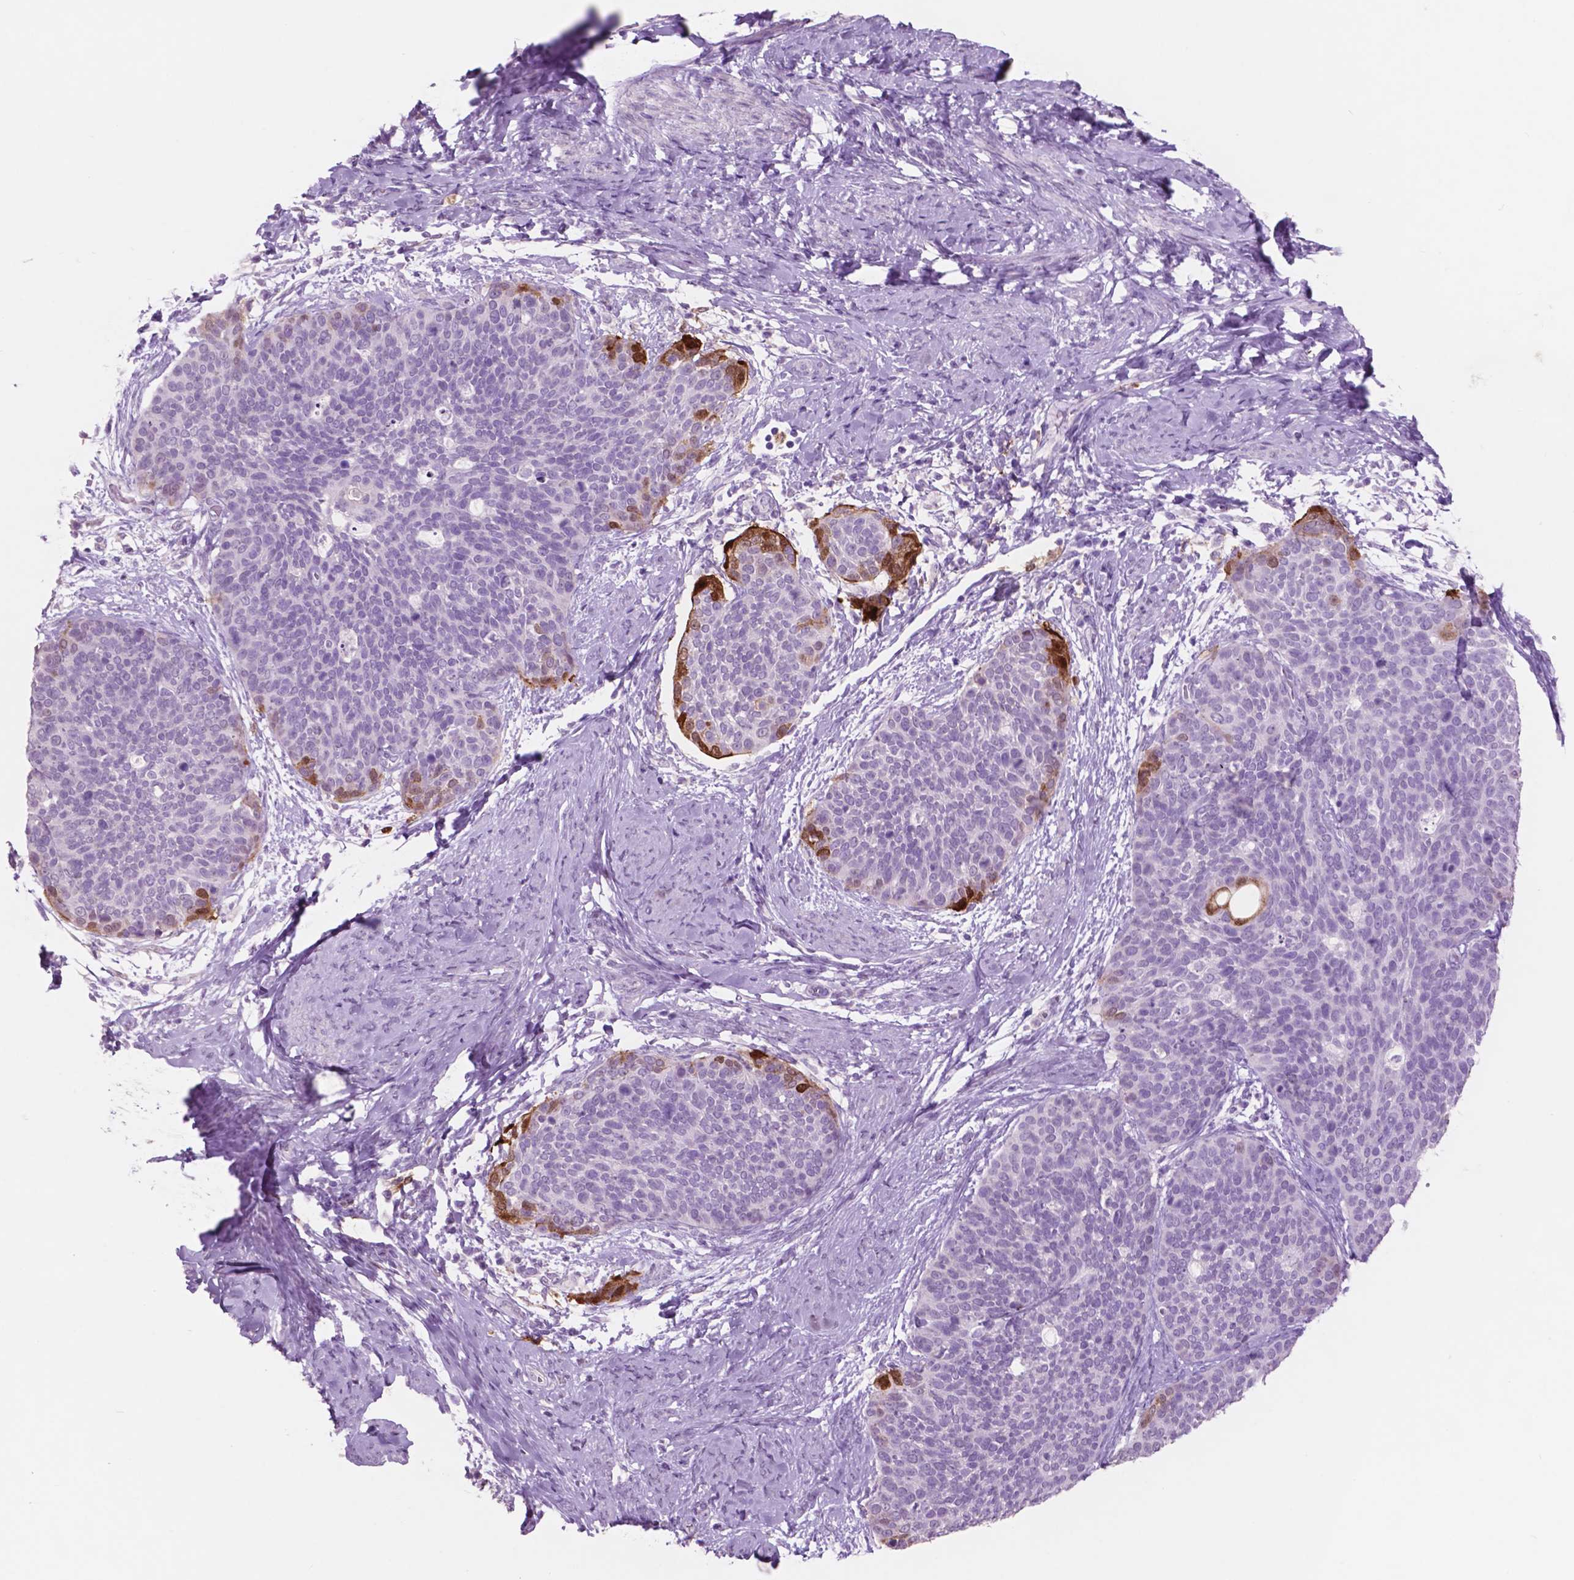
{"staining": {"intensity": "strong", "quantity": "<25%", "location": "cytoplasmic/membranous,nuclear"}, "tissue": "cervical cancer", "cell_type": "Tumor cells", "image_type": "cancer", "snomed": [{"axis": "morphology", "description": "Squamous cell carcinoma, NOS"}, {"axis": "topography", "description": "Cervix"}], "caption": "Immunohistochemical staining of human cervical cancer reveals strong cytoplasmic/membranous and nuclear protein positivity in approximately <25% of tumor cells. The staining was performed using DAB (3,3'-diaminobenzidine), with brown indicating positive protein expression. Nuclei are stained blue with hematoxylin.", "gene": "IDO1", "patient": {"sex": "female", "age": 69}}